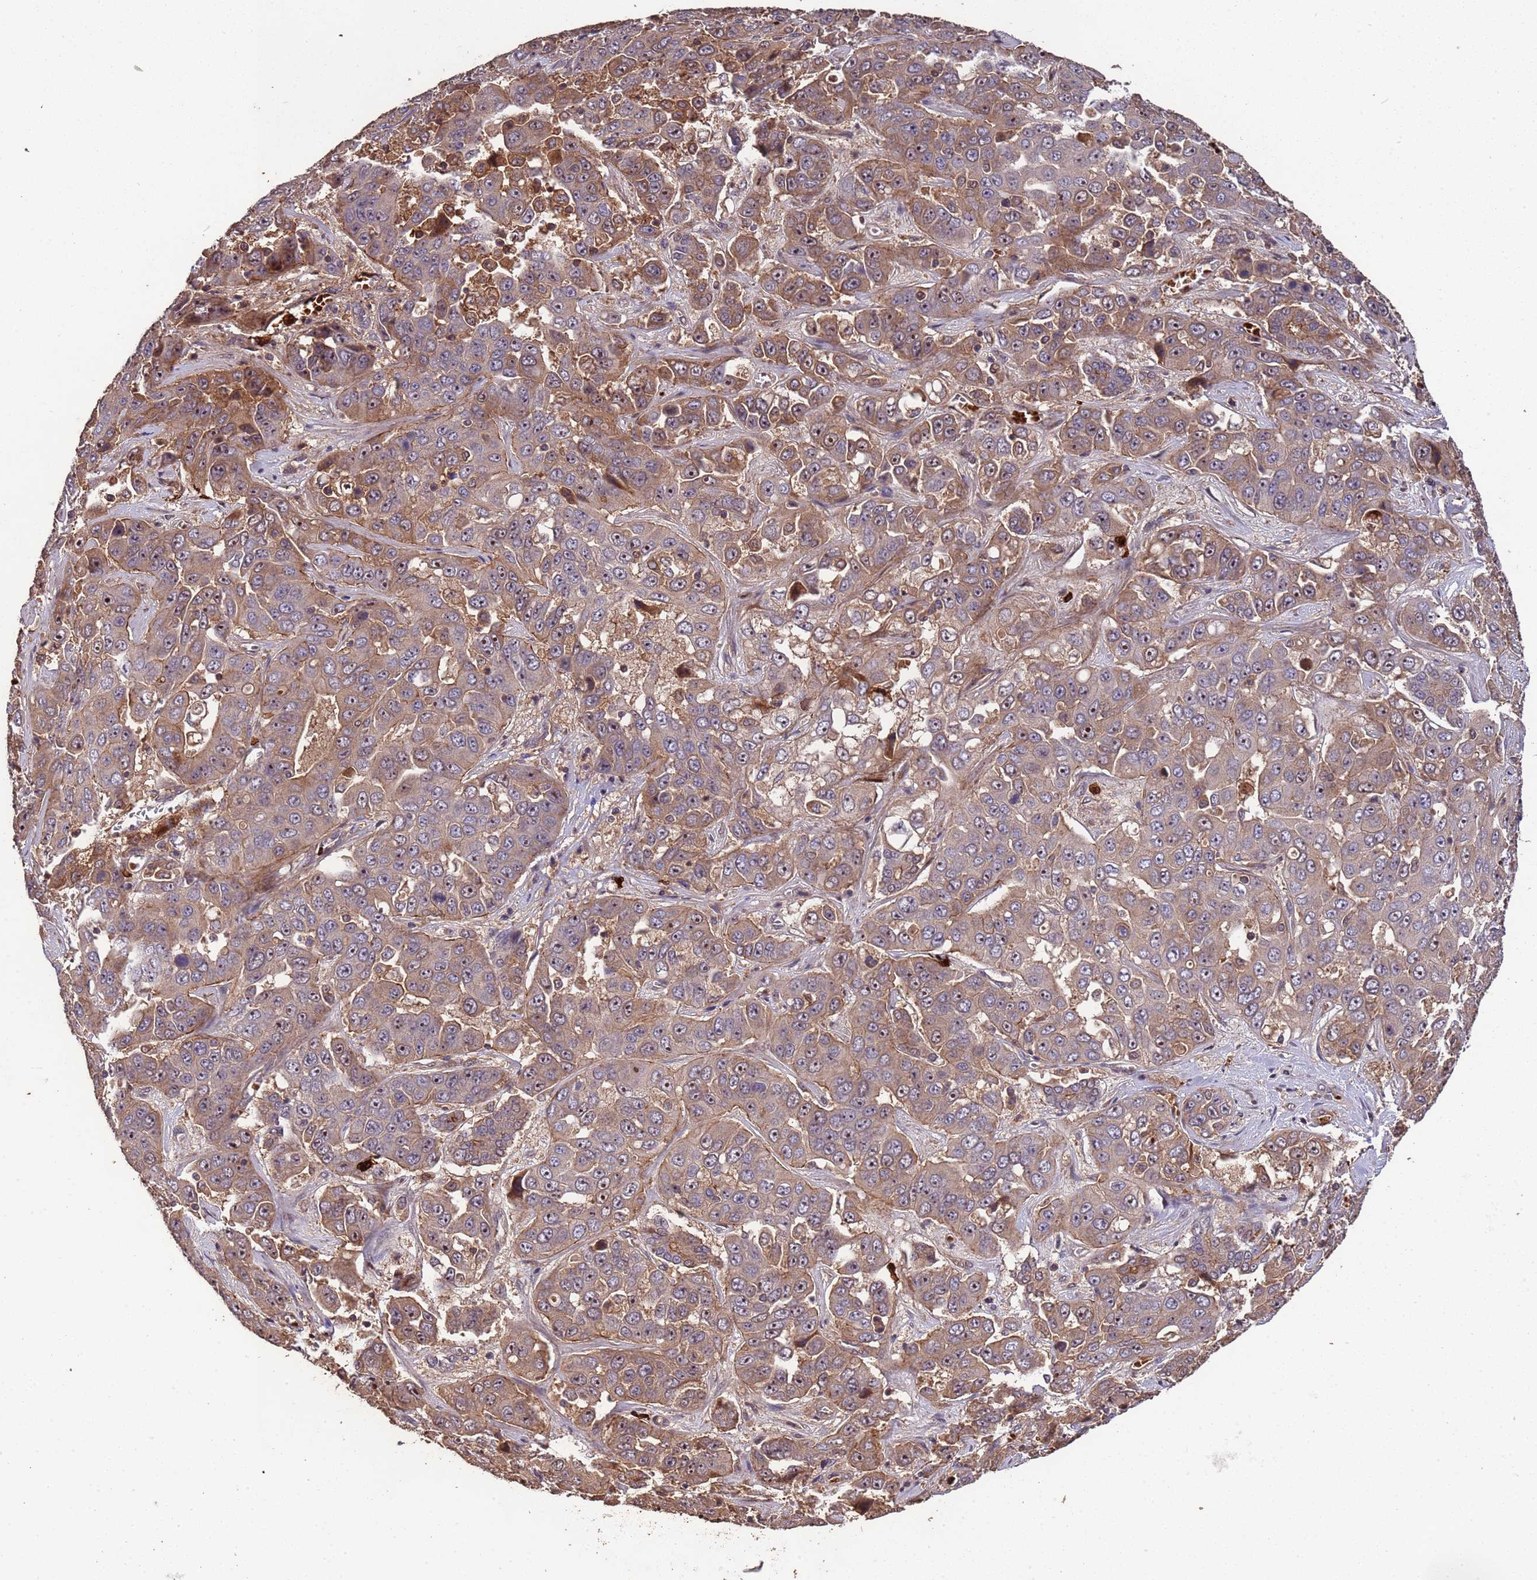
{"staining": {"intensity": "moderate", "quantity": "25%-75%", "location": "cytoplasmic/membranous"}, "tissue": "liver cancer", "cell_type": "Tumor cells", "image_type": "cancer", "snomed": [{"axis": "morphology", "description": "Cholangiocarcinoma"}, {"axis": "topography", "description": "Liver"}], "caption": "Approximately 25%-75% of tumor cells in human liver cancer (cholangiocarcinoma) exhibit moderate cytoplasmic/membranous protein positivity as visualized by brown immunohistochemical staining.", "gene": "CCDC184", "patient": {"sex": "female", "age": 52}}